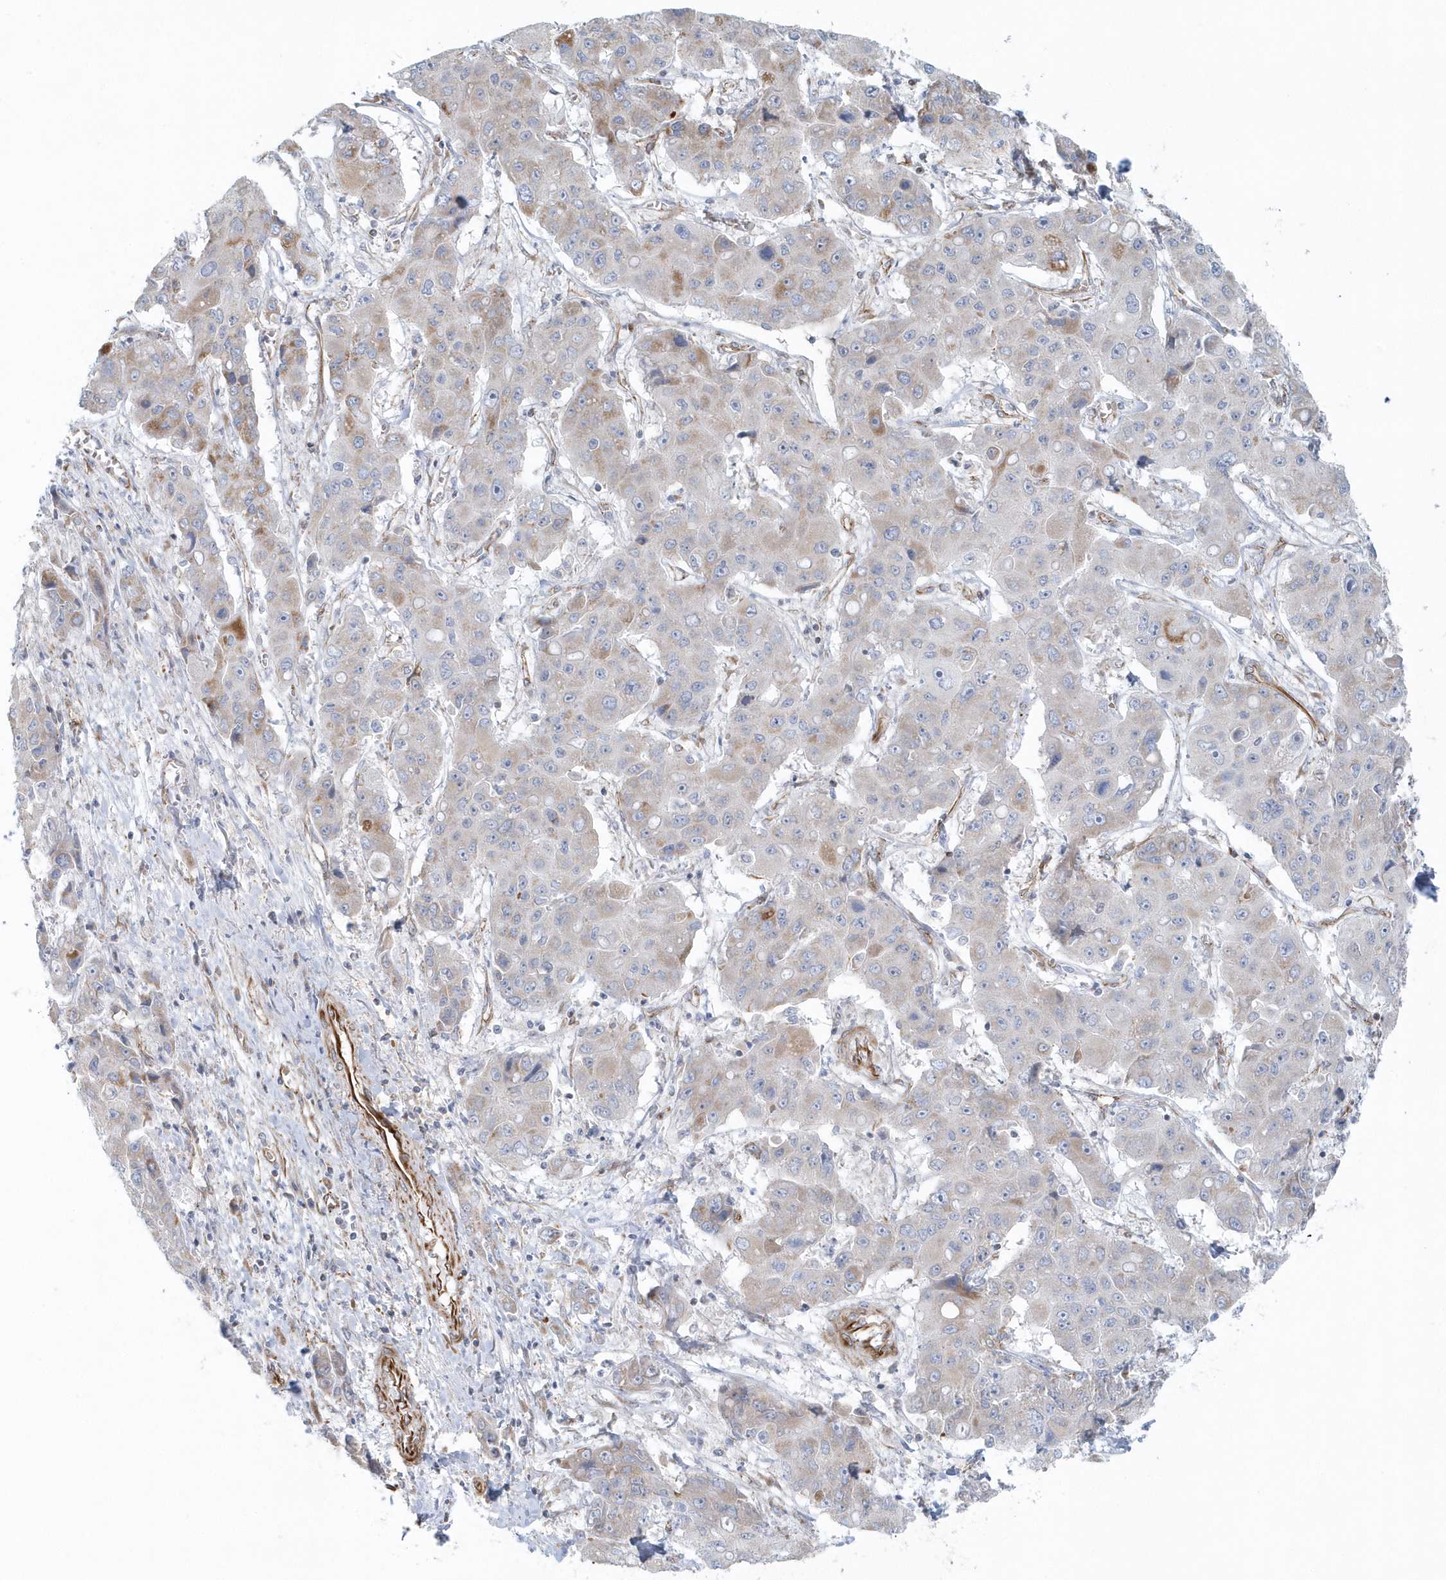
{"staining": {"intensity": "weak", "quantity": "<25%", "location": "cytoplasmic/membranous"}, "tissue": "liver cancer", "cell_type": "Tumor cells", "image_type": "cancer", "snomed": [{"axis": "morphology", "description": "Cholangiocarcinoma"}, {"axis": "topography", "description": "Liver"}], "caption": "This is an immunohistochemistry (IHC) histopathology image of human liver cancer. There is no staining in tumor cells.", "gene": "GPR152", "patient": {"sex": "male", "age": 67}}